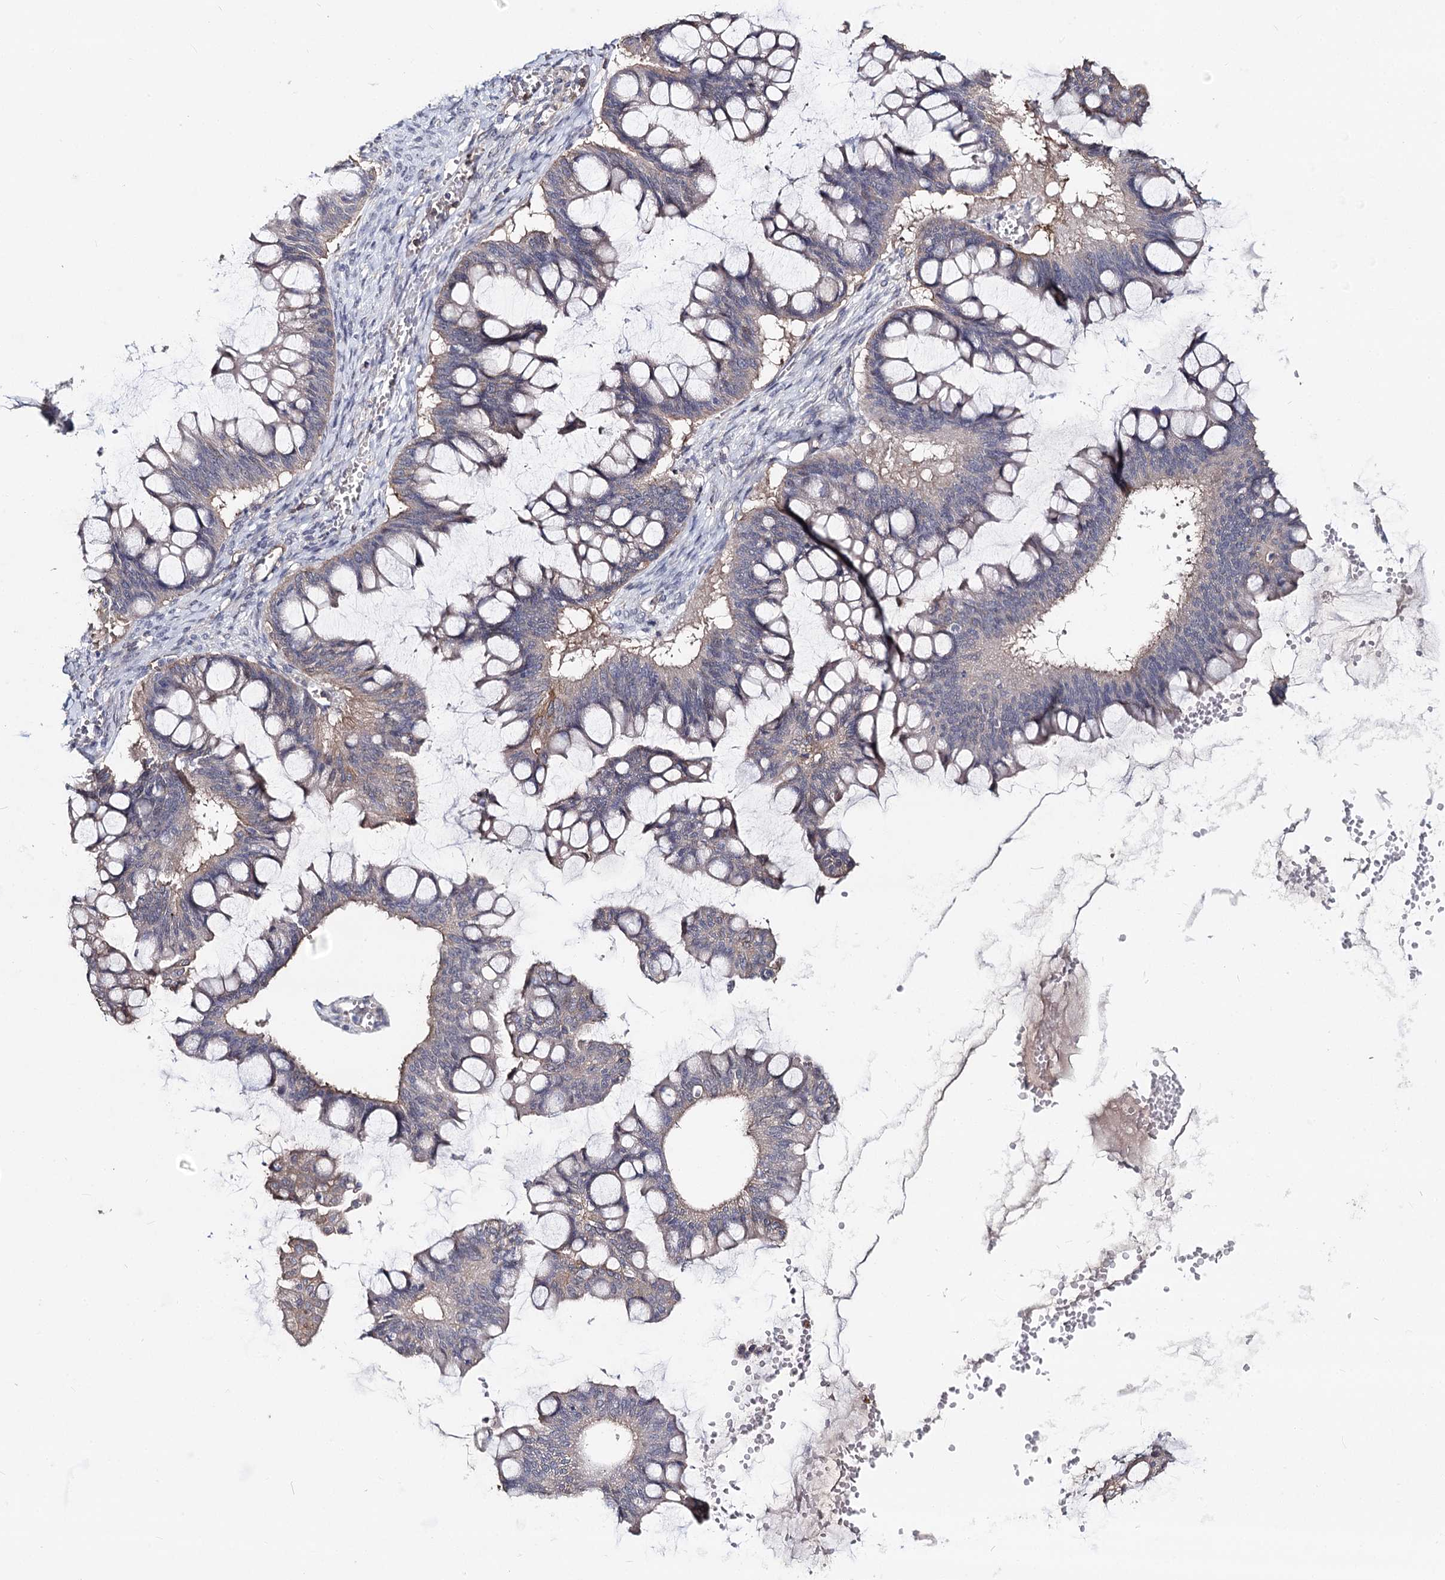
{"staining": {"intensity": "weak", "quantity": "<25%", "location": "cytoplasmic/membranous"}, "tissue": "ovarian cancer", "cell_type": "Tumor cells", "image_type": "cancer", "snomed": [{"axis": "morphology", "description": "Cystadenocarcinoma, mucinous, NOS"}, {"axis": "topography", "description": "Ovary"}], "caption": "Immunohistochemistry (IHC) micrograph of human ovarian cancer stained for a protein (brown), which demonstrates no positivity in tumor cells. (DAB (3,3'-diaminobenzidine) immunohistochemistry (IHC) with hematoxylin counter stain).", "gene": "TMEM218", "patient": {"sex": "female", "age": 73}}